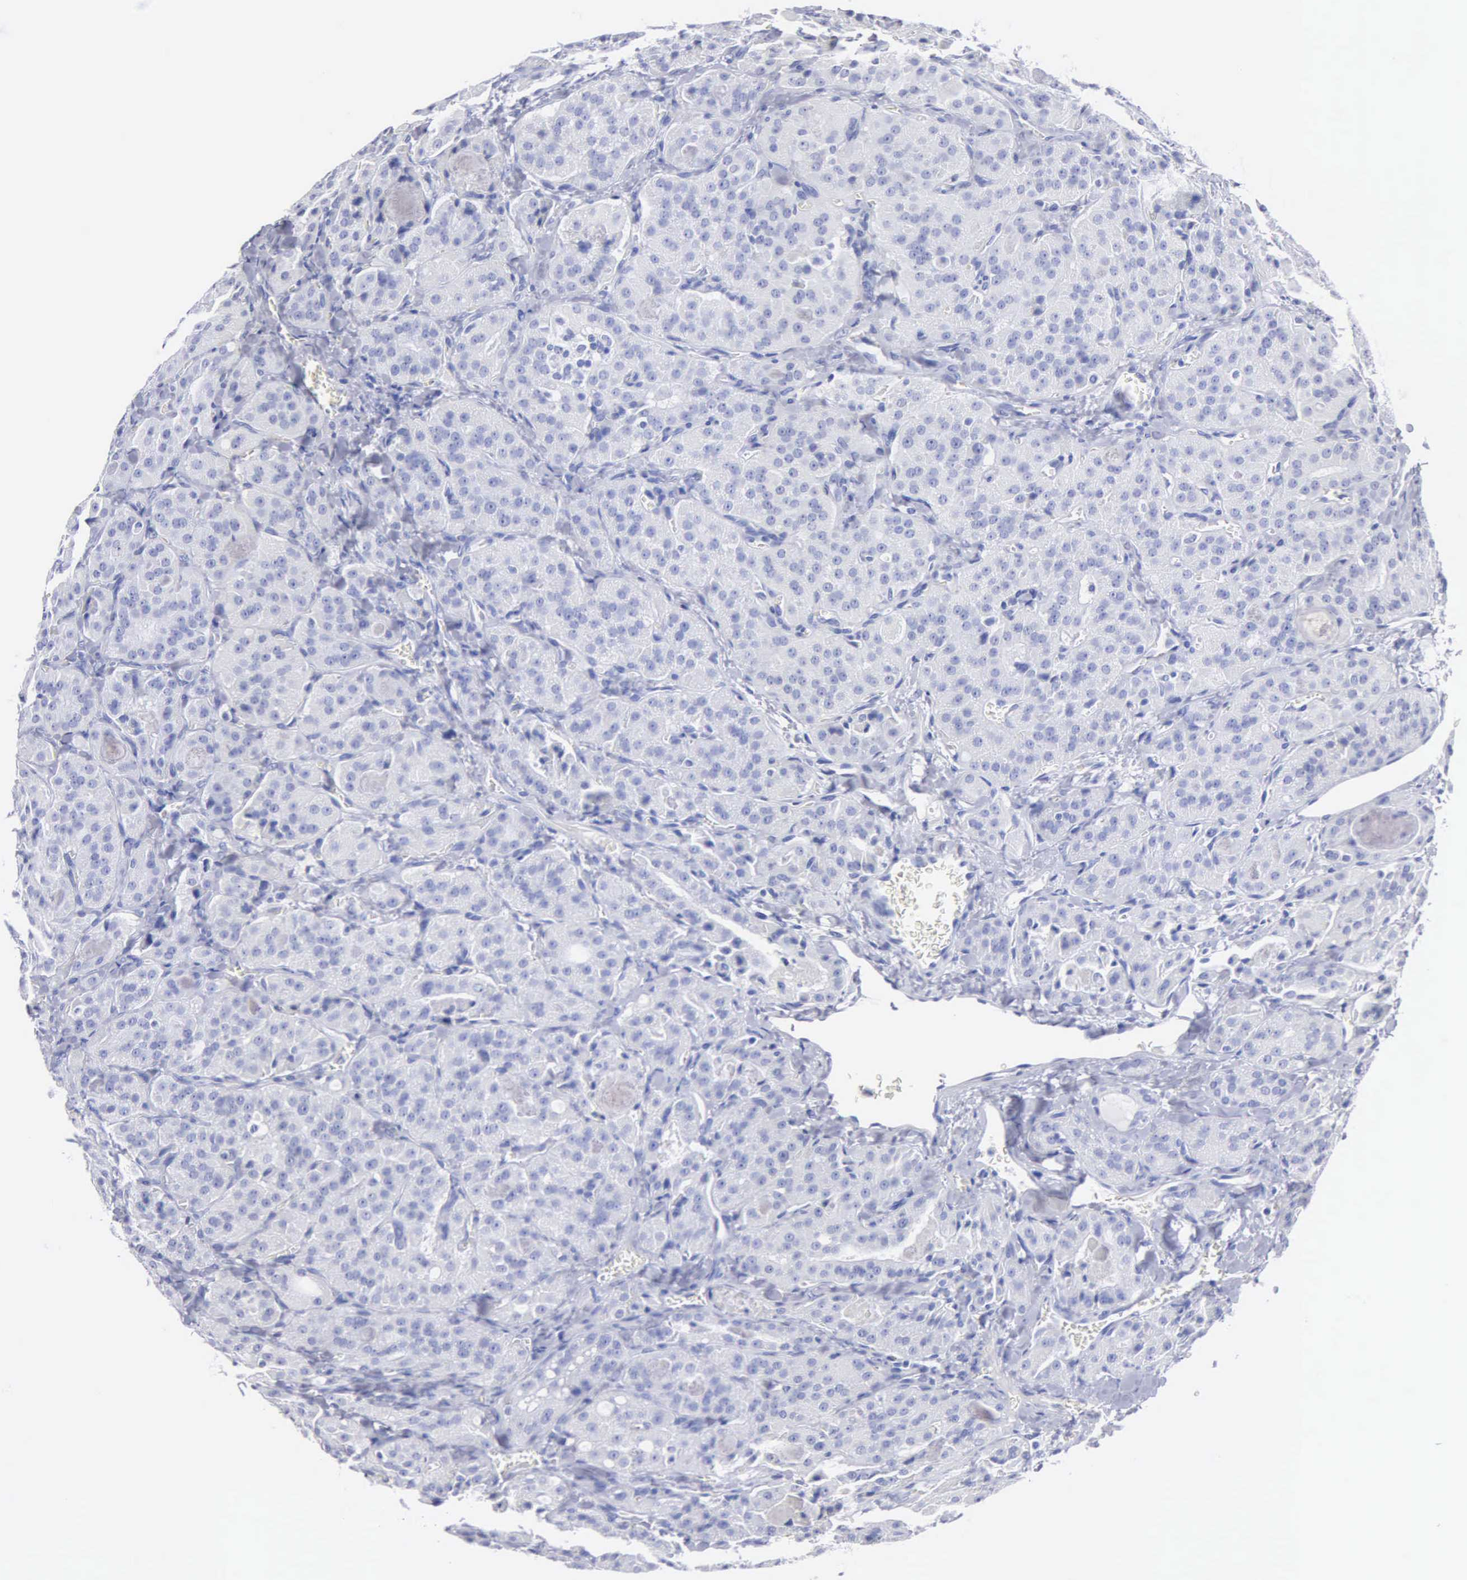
{"staining": {"intensity": "negative", "quantity": "none", "location": "none"}, "tissue": "thyroid cancer", "cell_type": "Tumor cells", "image_type": "cancer", "snomed": [{"axis": "morphology", "description": "Carcinoma, NOS"}, {"axis": "topography", "description": "Thyroid gland"}], "caption": "This image is of carcinoma (thyroid) stained with immunohistochemistry to label a protein in brown with the nuclei are counter-stained blue. There is no staining in tumor cells. Nuclei are stained in blue.", "gene": "CYP19A1", "patient": {"sex": "male", "age": 76}}